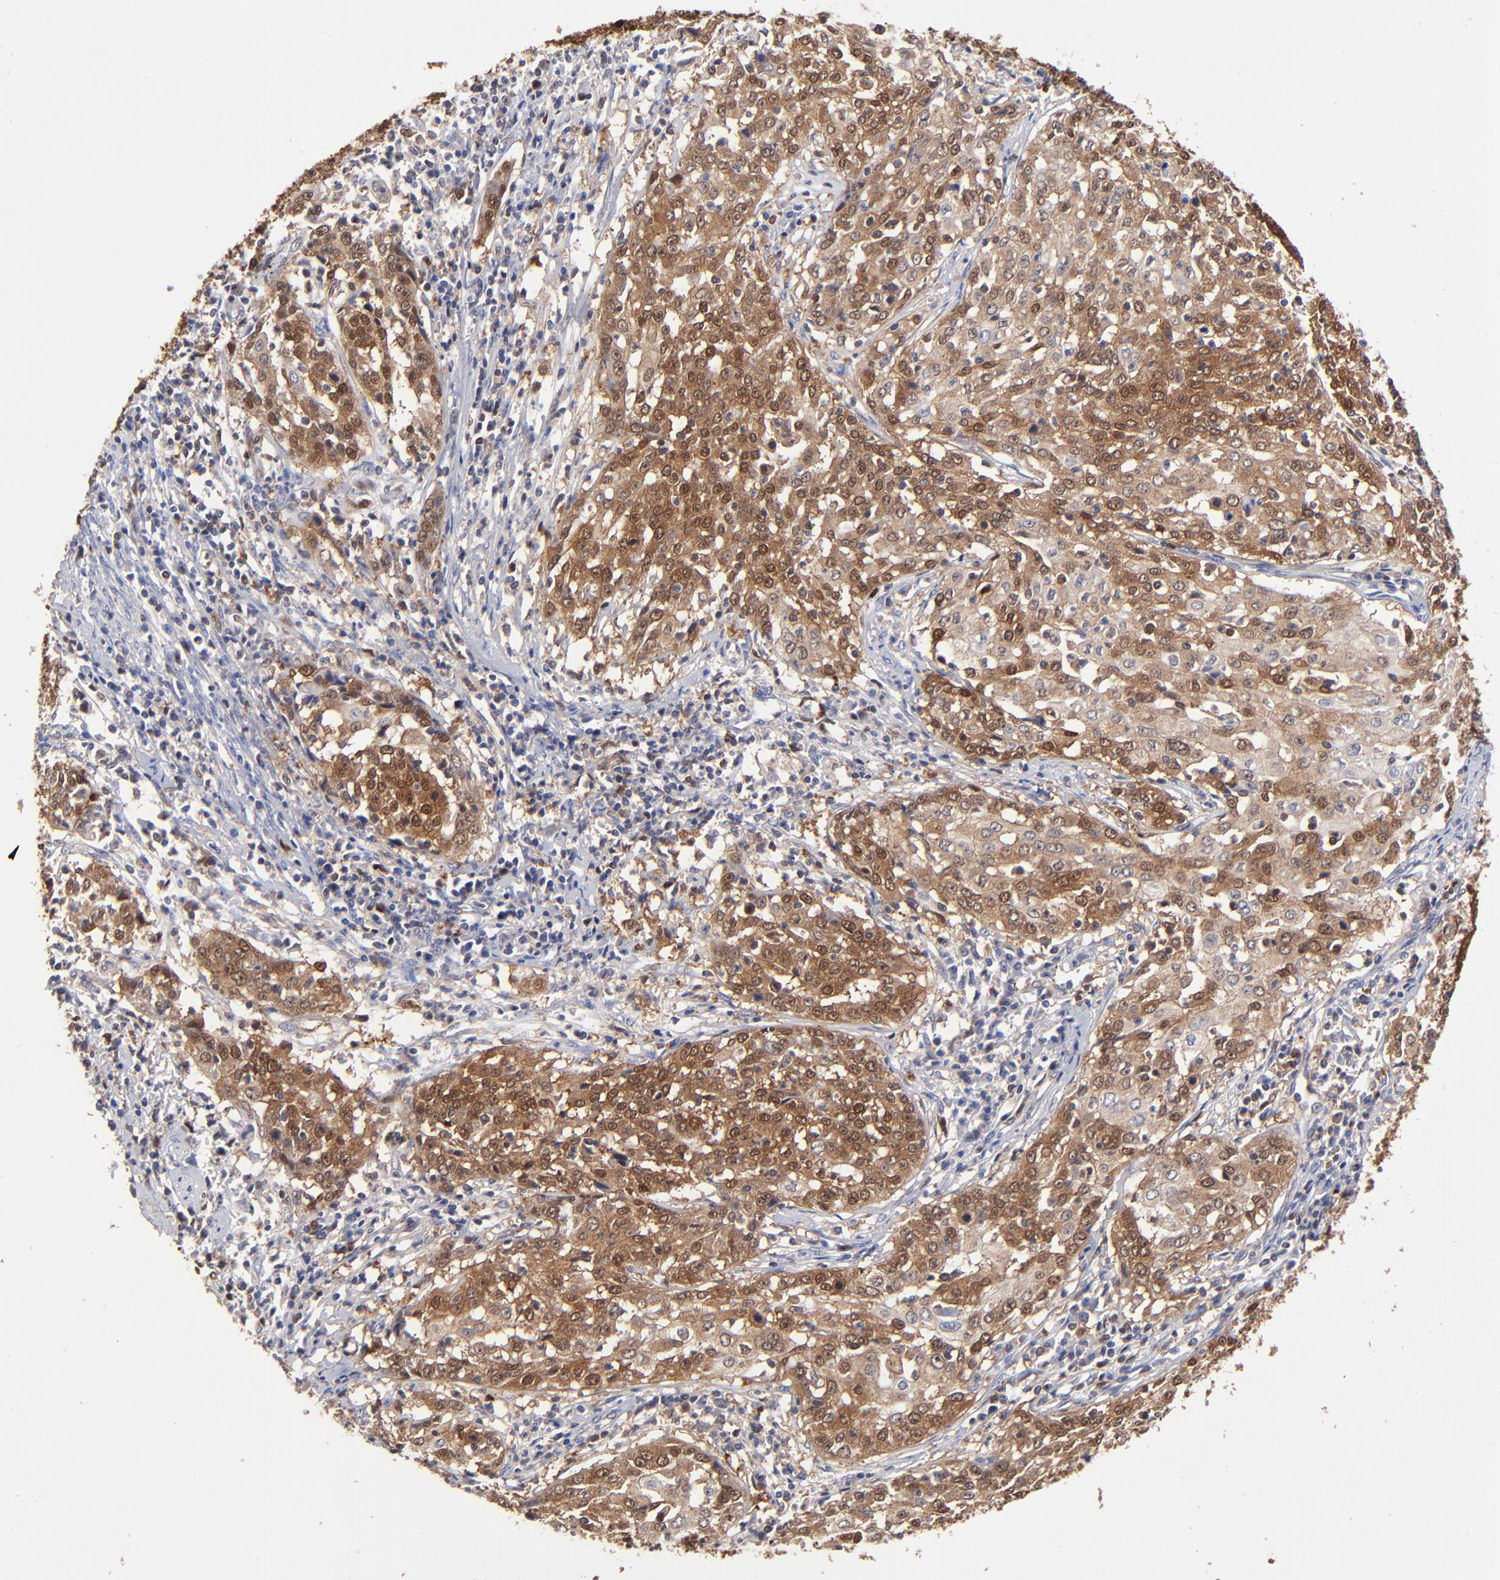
{"staining": {"intensity": "moderate", "quantity": ">75%", "location": "cytoplasmic/membranous,nuclear"}, "tissue": "cervical cancer", "cell_type": "Tumor cells", "image_type": "cancer", "snomed": [{"axis": "morphology", "description": "Squamous cell carcinoma, NOS"}, {"axis": "topography", "description": "Cervix"}], "caption": "The micrograph demonstrates a brown stain indicating the presence of a protein in the cytoplasmic/membranous and nuclear of tumor cells in cervical cancer.", "gene": "DCTPP1", "patient": {"sex": "female", "age": 39}}